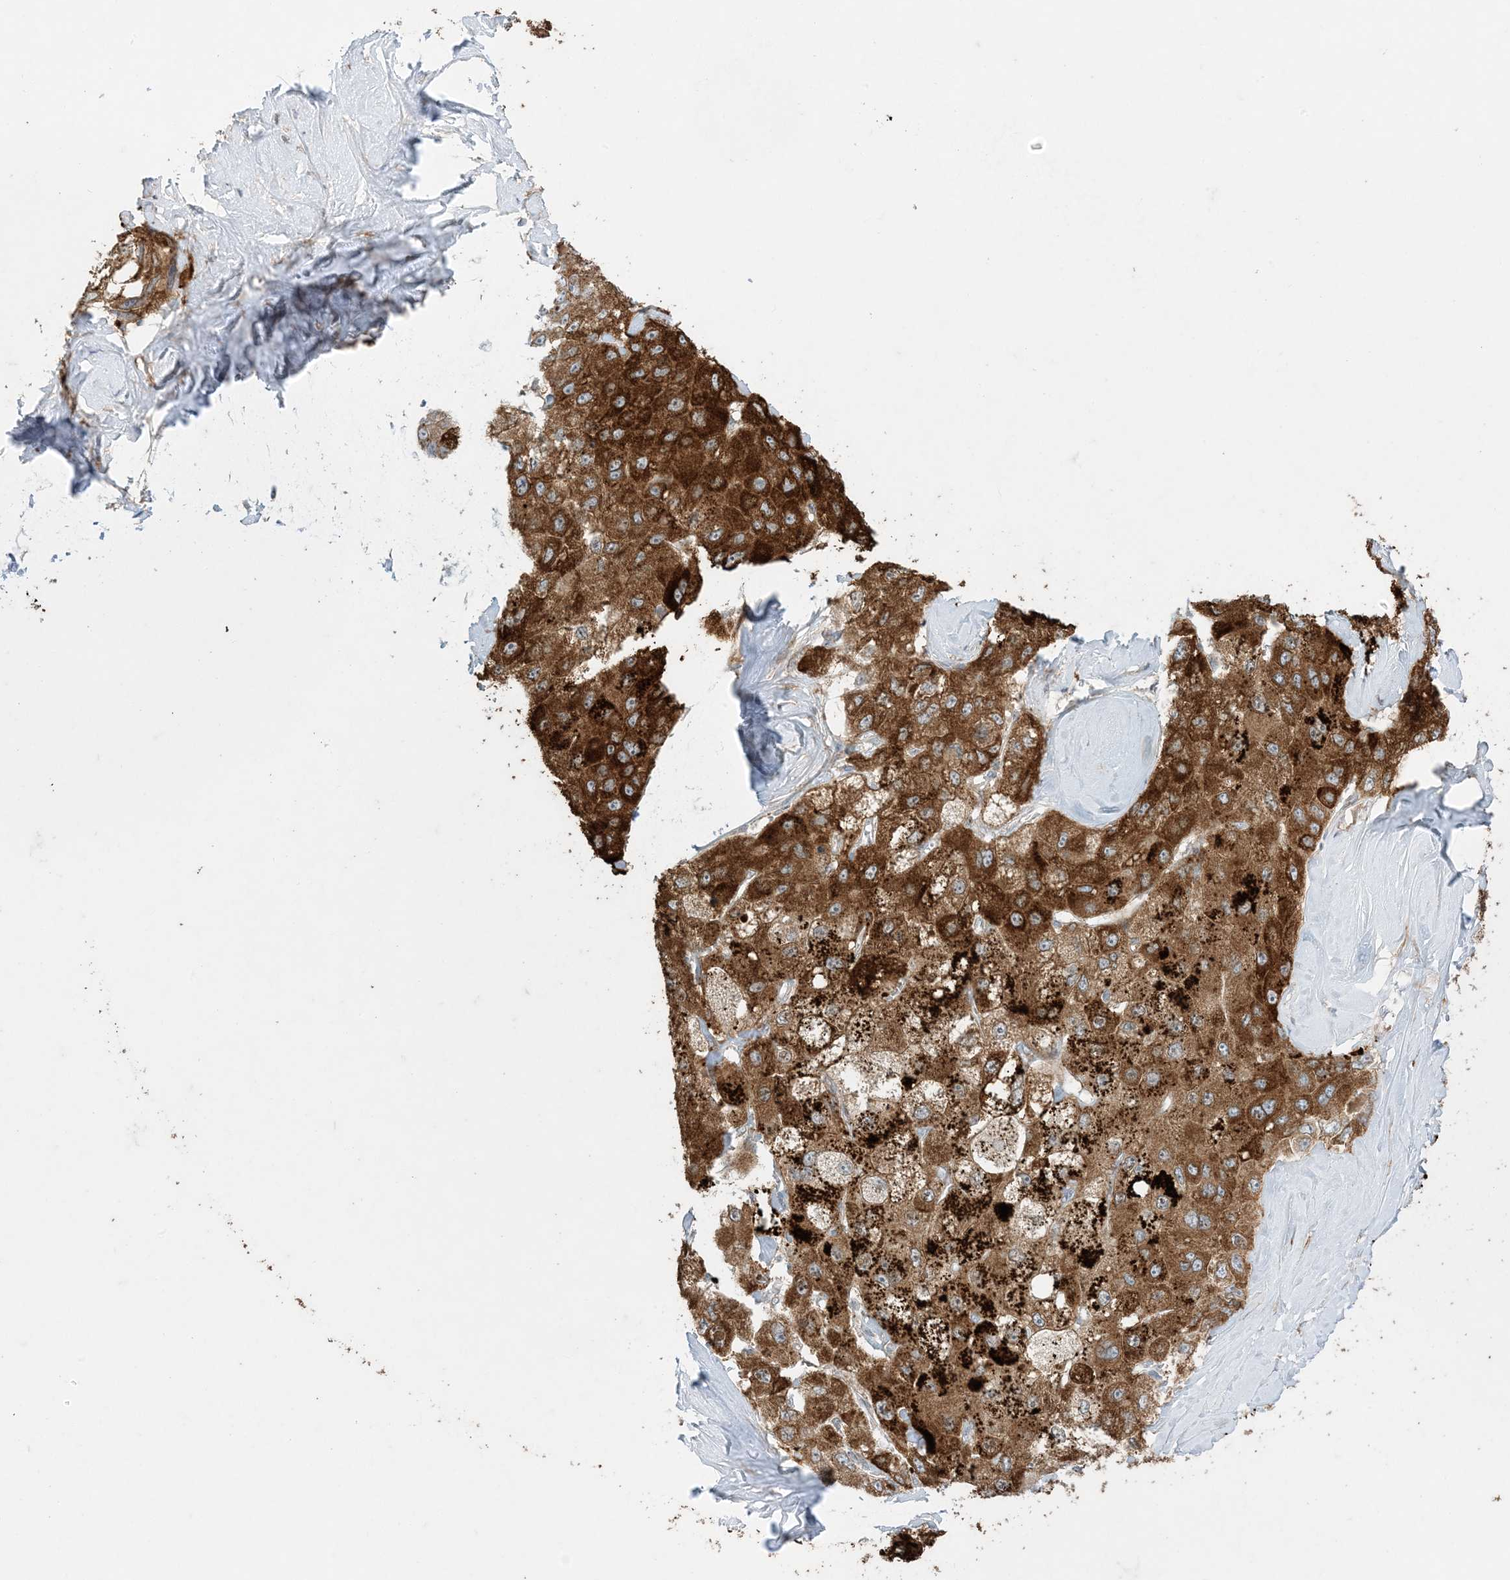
{"staining": {"intensity": "strong", "quantity": ">75%", "location": "cytoplasmic/membranous"}, "tissue": "liver cancer", "cell_type": "Tumor cells", "image_type": "cancer", "snomed": [{"axis": "morphology", "description": "Carcinoma, Hepatocellular, NOS"}, {"axis": "topography", "description": "Liver"}], "caption": "A high amount of strong cytoplasmic/membranous staining is identified in about >75% of tumor cells in liver hepatocellular carcinoma tissue. The staining was performed using DAB (3,3'-diaminobenzidine), with brown indicating positive protein expression. Nuclei are stained blue with hematoxylin.", "gene": "ODC1", "patient": {"sex": "male", "age": 80}}